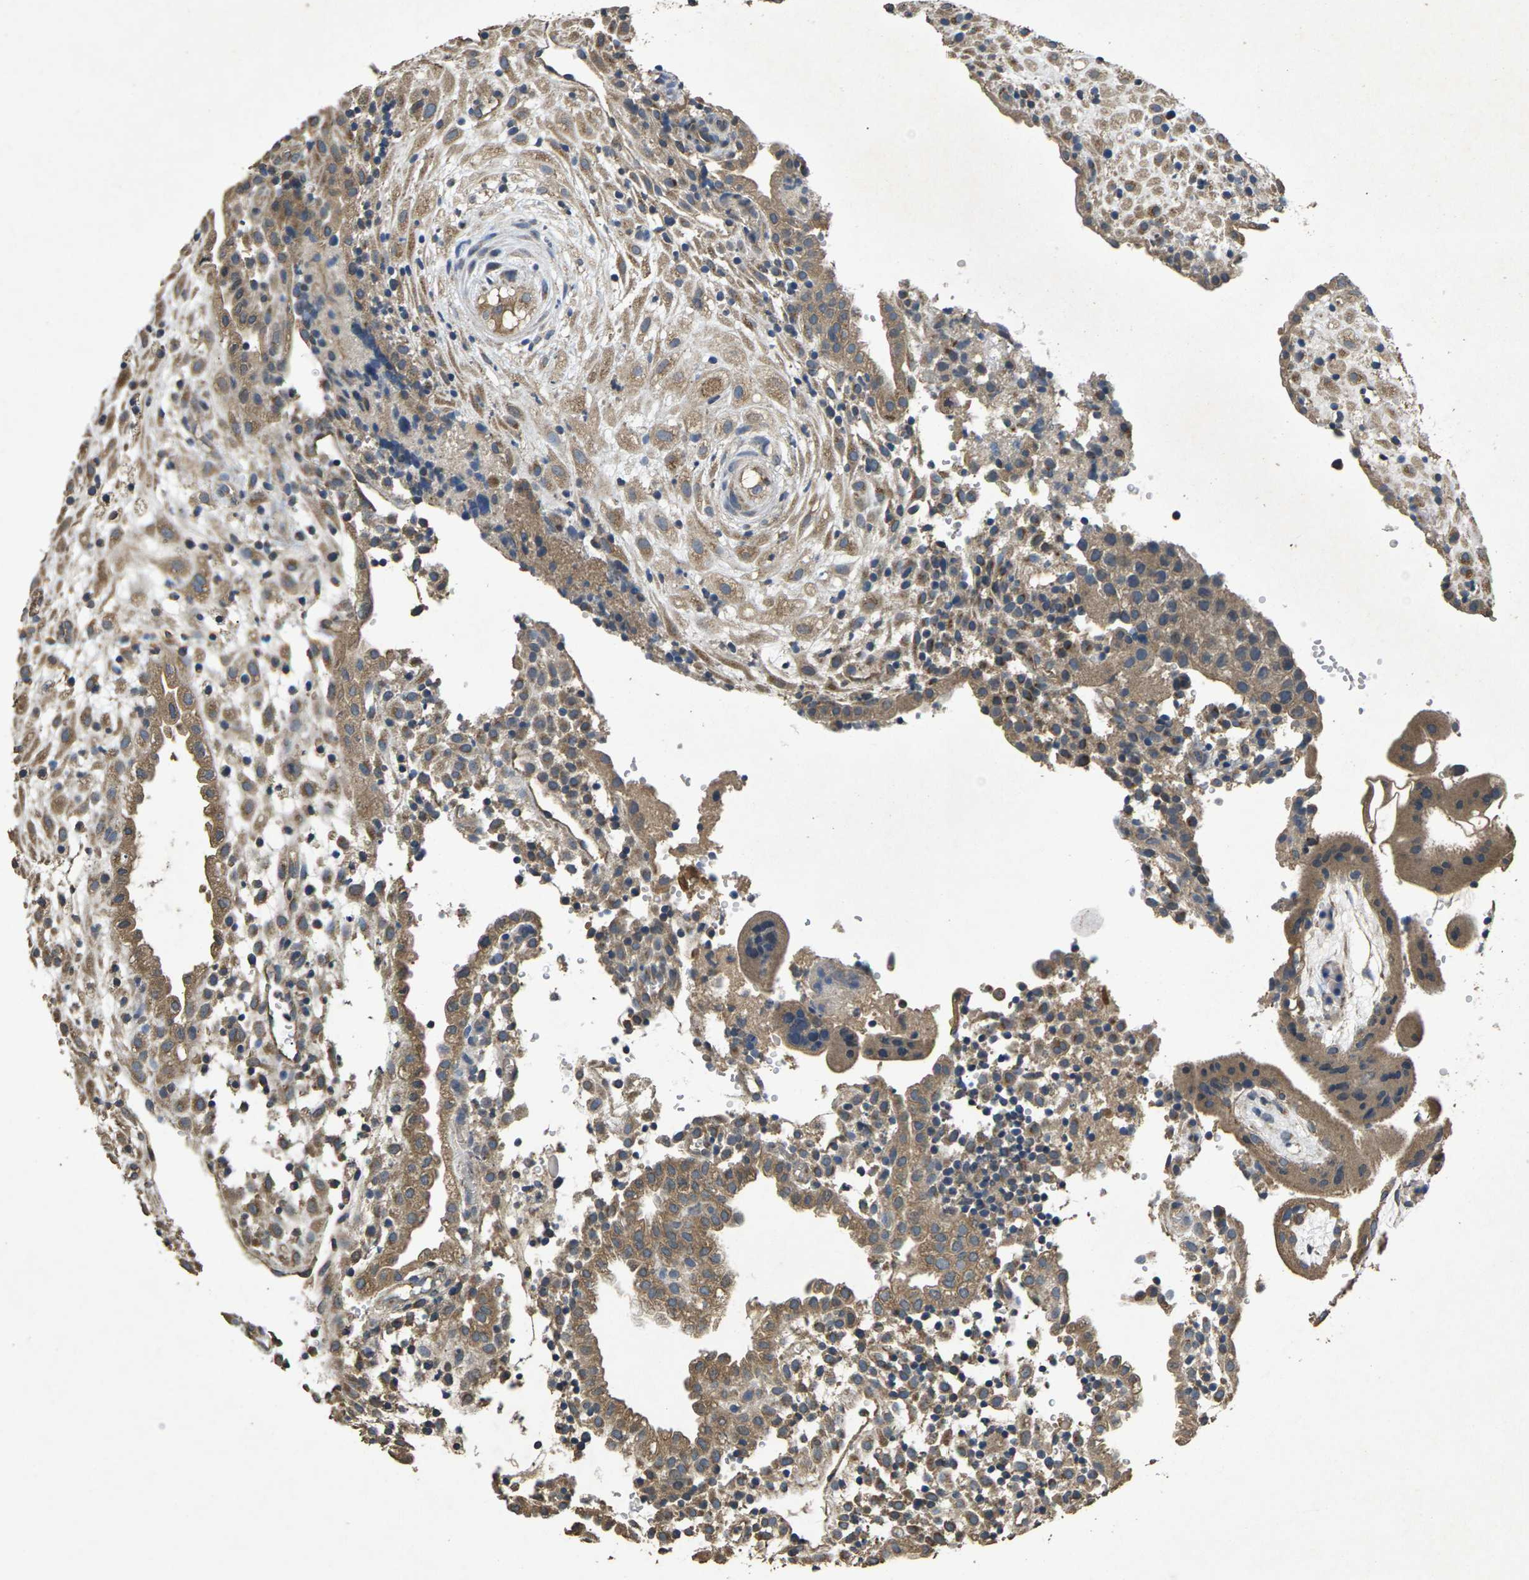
{"staining": {"intensity": "moderate", "quantity": ">75%", "location": "cytoplasmic/membranous"}, "tissue": "placenta", "cell_type": "Decidual cells", "image_type": "normal", "snomed": [{"axis": "morphology", "description": "Normal tissue, NOS"}, {"axis": "topography", "description": "Placenta"}], "caption": "Moderate cytoplasmic/membranous protein expression is present in about >75% of decidual cells in placenta. (DAB (3,3'-diaminobenzidine) IHC, brown staining for protein, blue staining for nuclei).", "gene": "B4GAT1", "patient": {"sex": "female", "age": 18}}